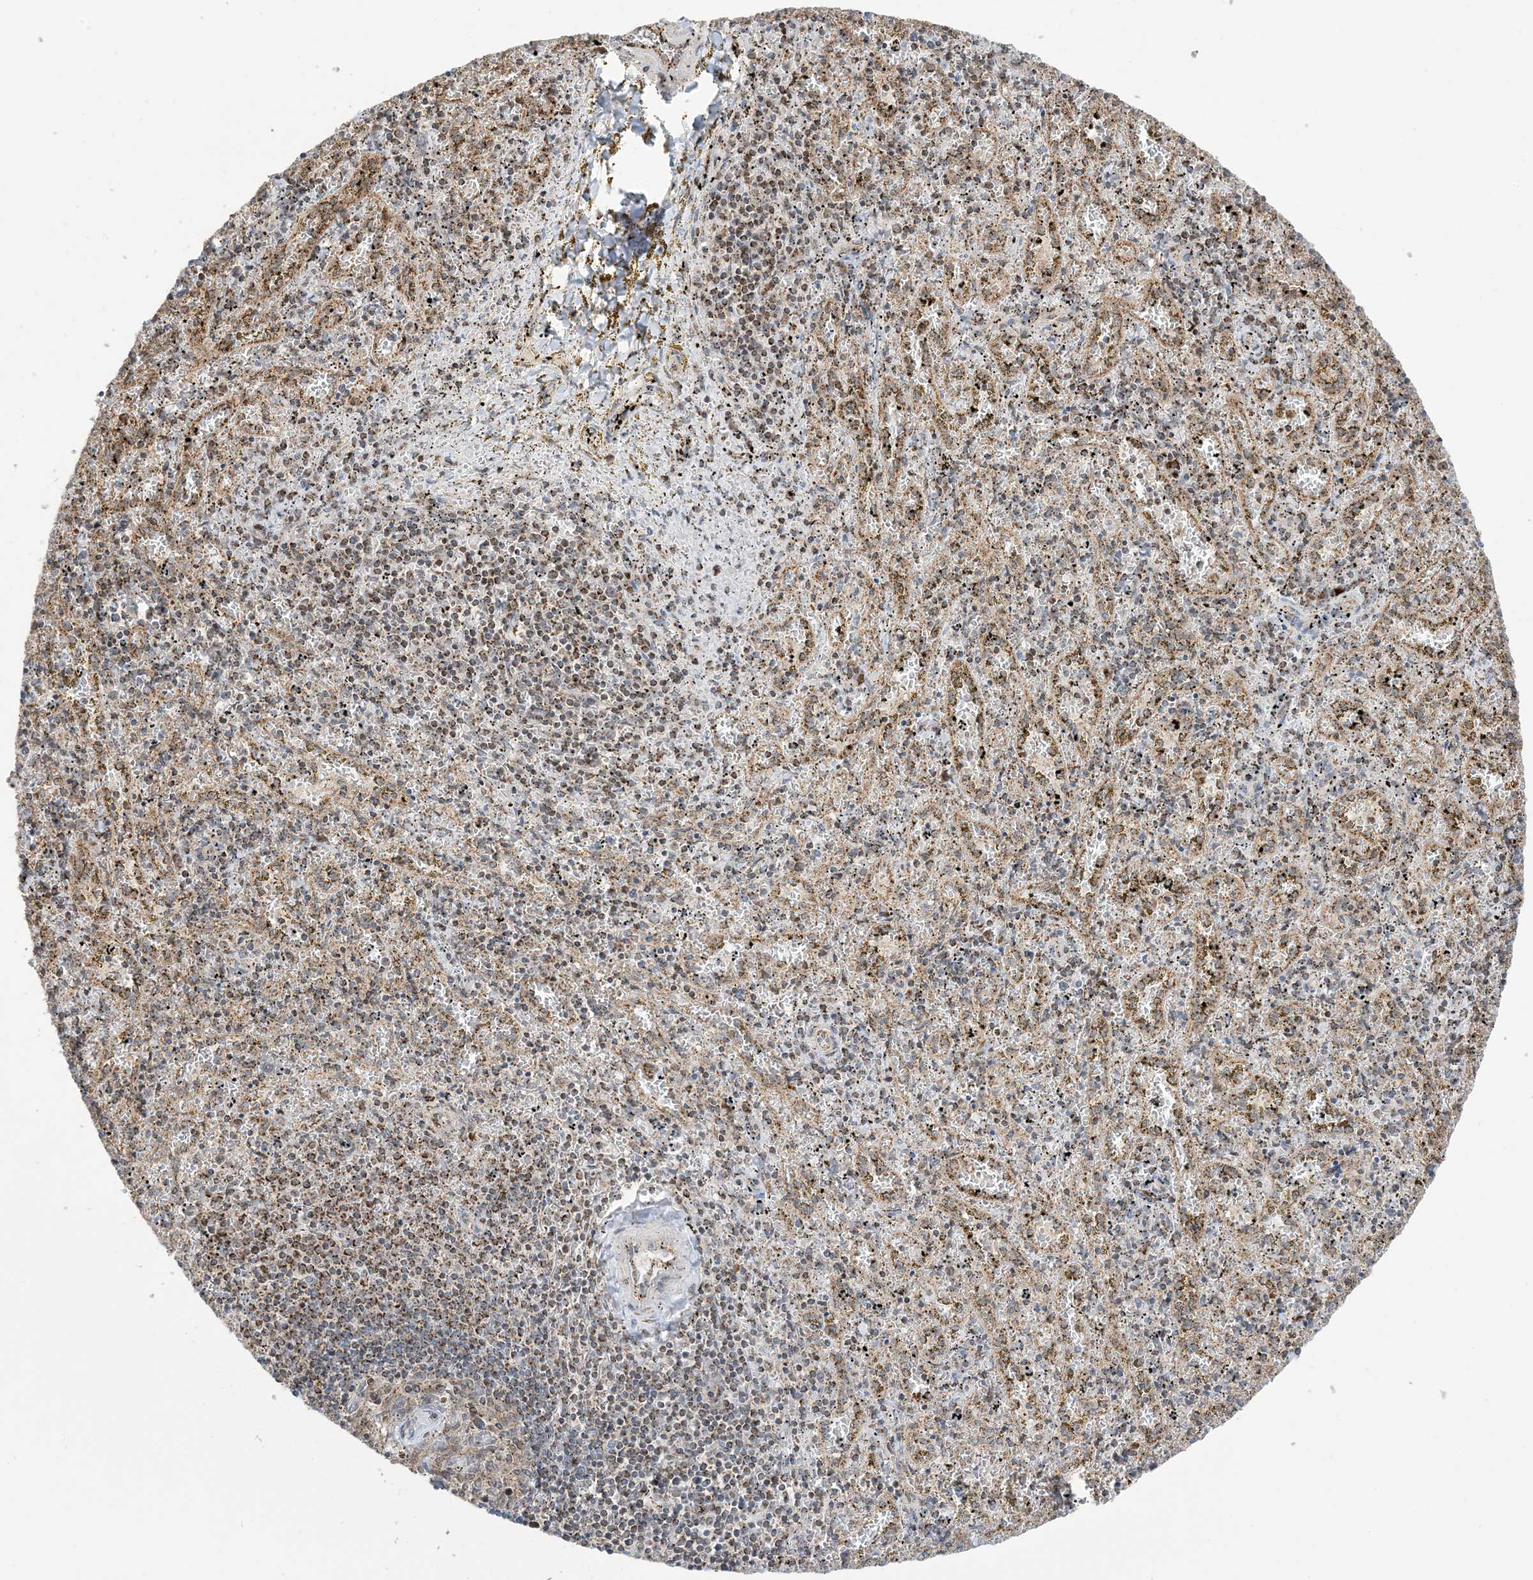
{"staining": {"intensity": "moderate", "quantity": "<25%", "location": "cytoplasmic/membranous"}, "tissue": "spleen", "cell_type": "Cells in red pulp", "image_type": "normal", "snomed": [{"axis": "morphology", "description": "Normal tissue, NOS"}, {"axis": "topography", "description": "Spleen"}], "caption": "A micrograph showing moderate cytoplasmic/membranous staining in about <25% of cells in red pulp in benign spleen, as visualized by brown immunohistochemical staining.", "gene": "MAPKBP1", "patient": {"sex": "male", "age": 11}}